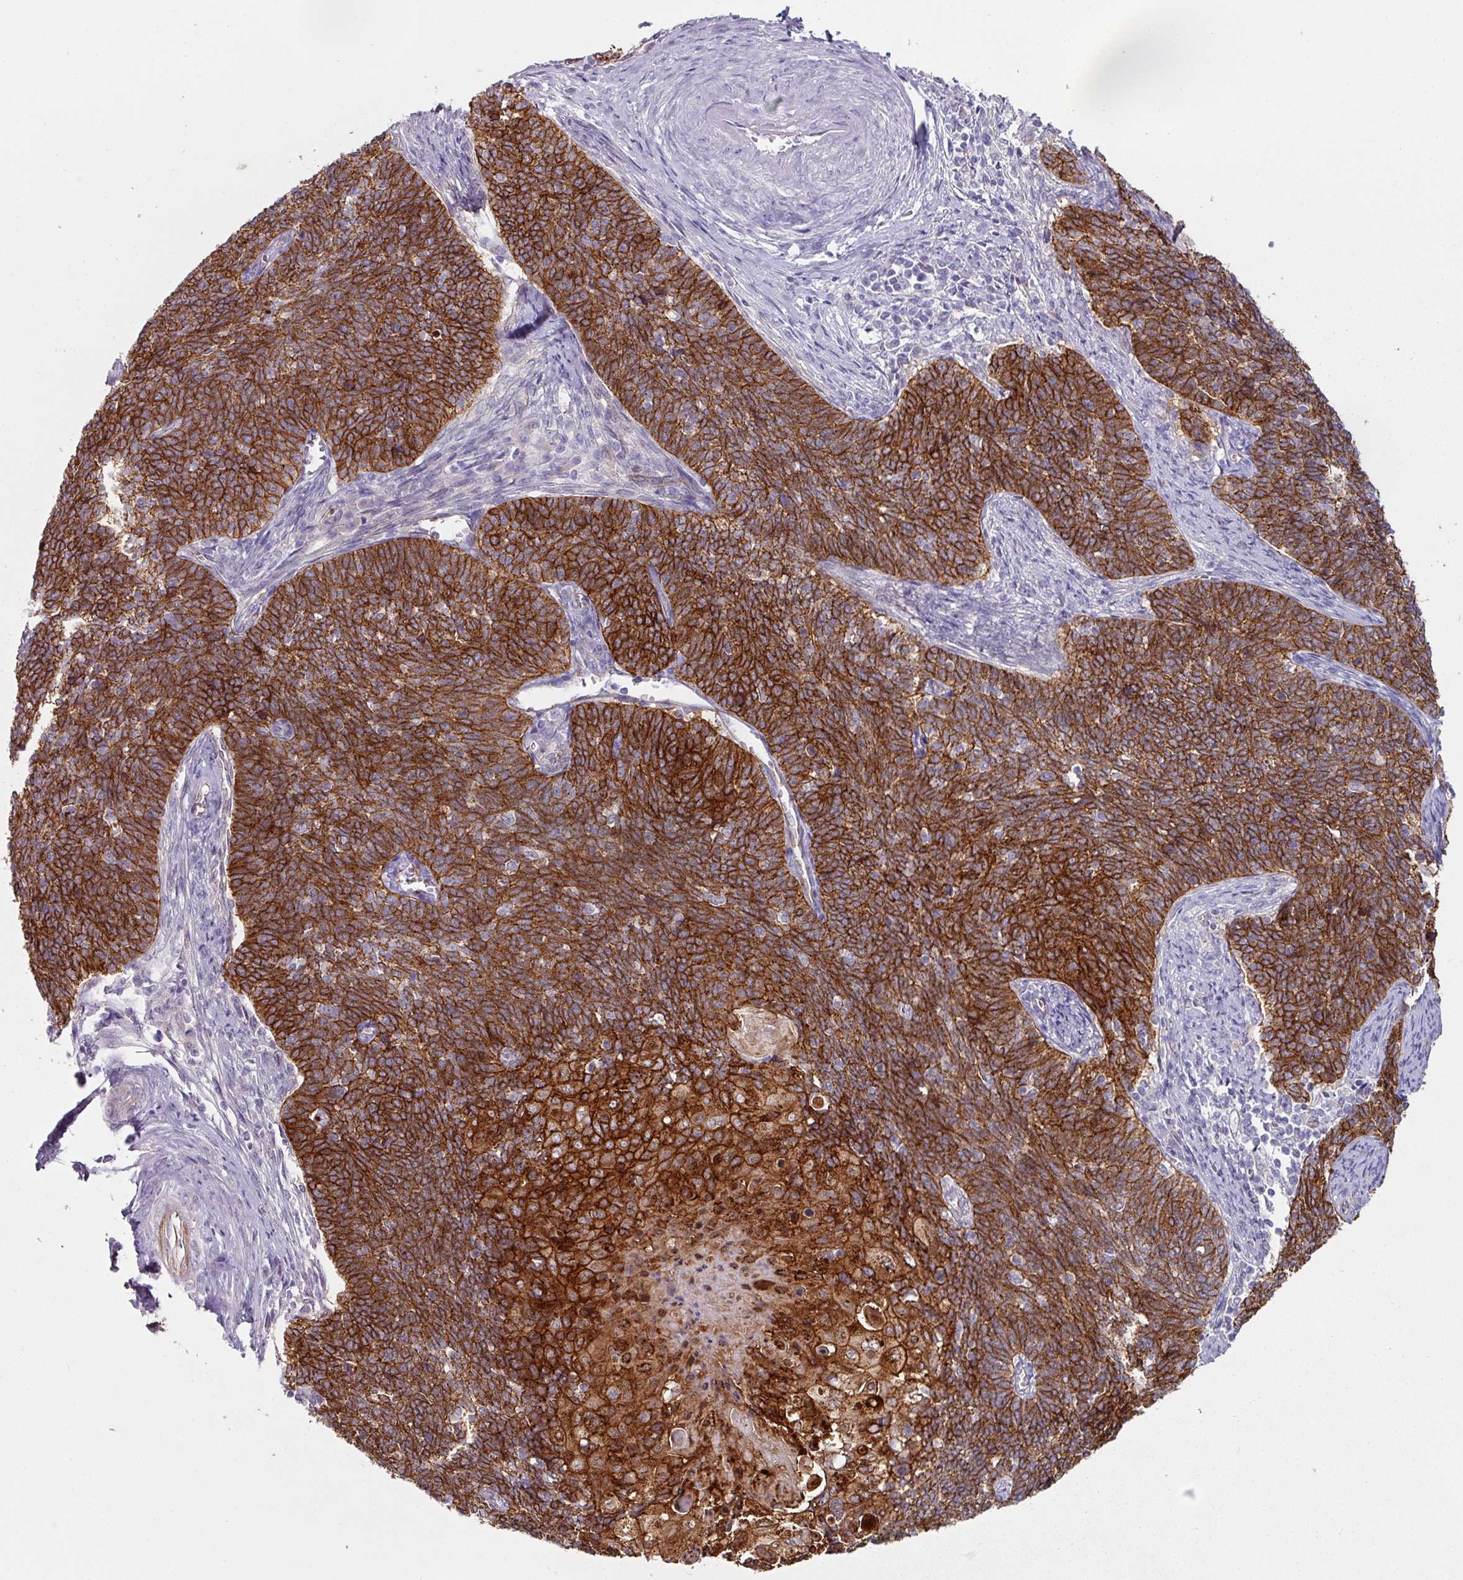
{"staining": {"intensity": "strong", "quantity": ">75%", "location": "cytoplasmic/membranous"}, "tissue": "cervical cancer", "cell_type": "Tumor cells", "image_type": "cancer", "snomed": [{"axis": "morphology", "description": "Squamous cell carcinoma, NOS"}, {"axis": "topography", "description": "Cervix"}], "caption": "Immunohistochemistry histopathology image of neoplastic tissue: cervical cancer (squamous cell carcinoma) stained using immunohistochemistry (IHC) displays high levels of strong protein expression localized specifically in the cytoplasmic/membranous of tumor cells, appearing as a cytoplasmic/membranous brown color.", "gene": "JUP", "patient": {"sex": "female", "age": 39}}